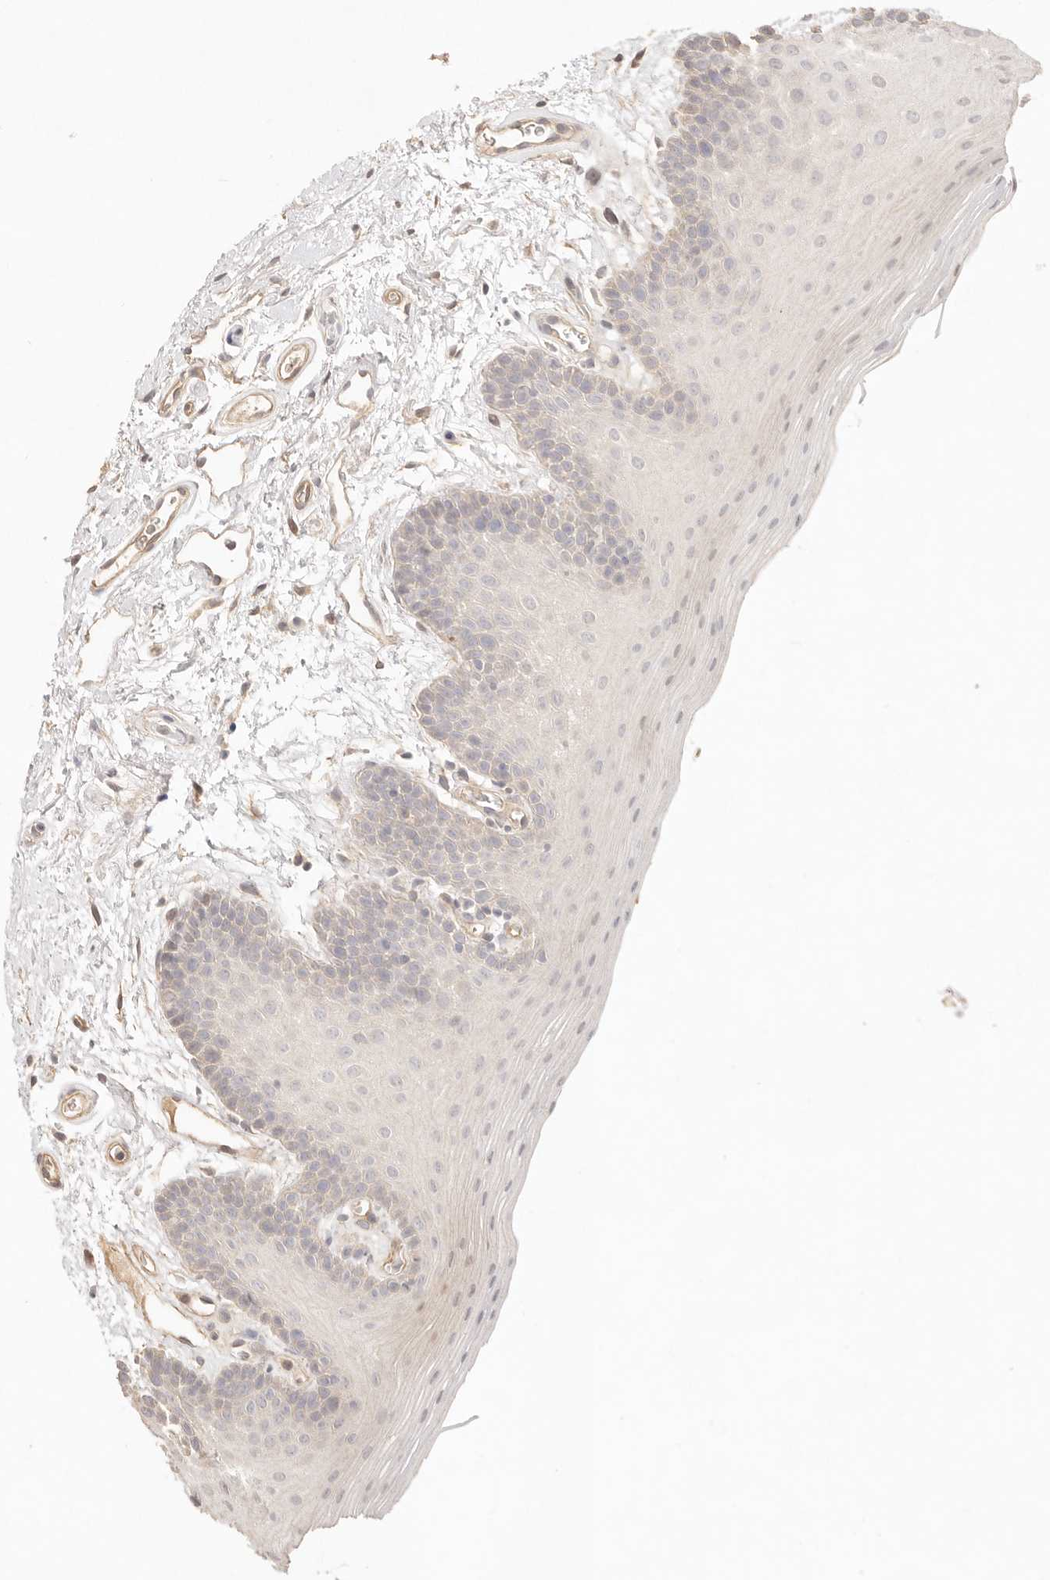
{"staining": {"intensity": "negative", "quantity": "none", "location": "none"}, "tissue": "oral mucosa", "cell_type": "Squamous epithelial cells", "image_type": "normal", "snomed": [{"axis": "morphology", "description": "Normal tissue, NOS"}, {"axis": "topography", "description": "Oral tissue"}], "caption": "Protein analysis of unremarkable oral mucosa shows no significant staining in squamous epithelial cells.", "gene": "MEP1A", "patient": {"sex": "male", "age": 62}}